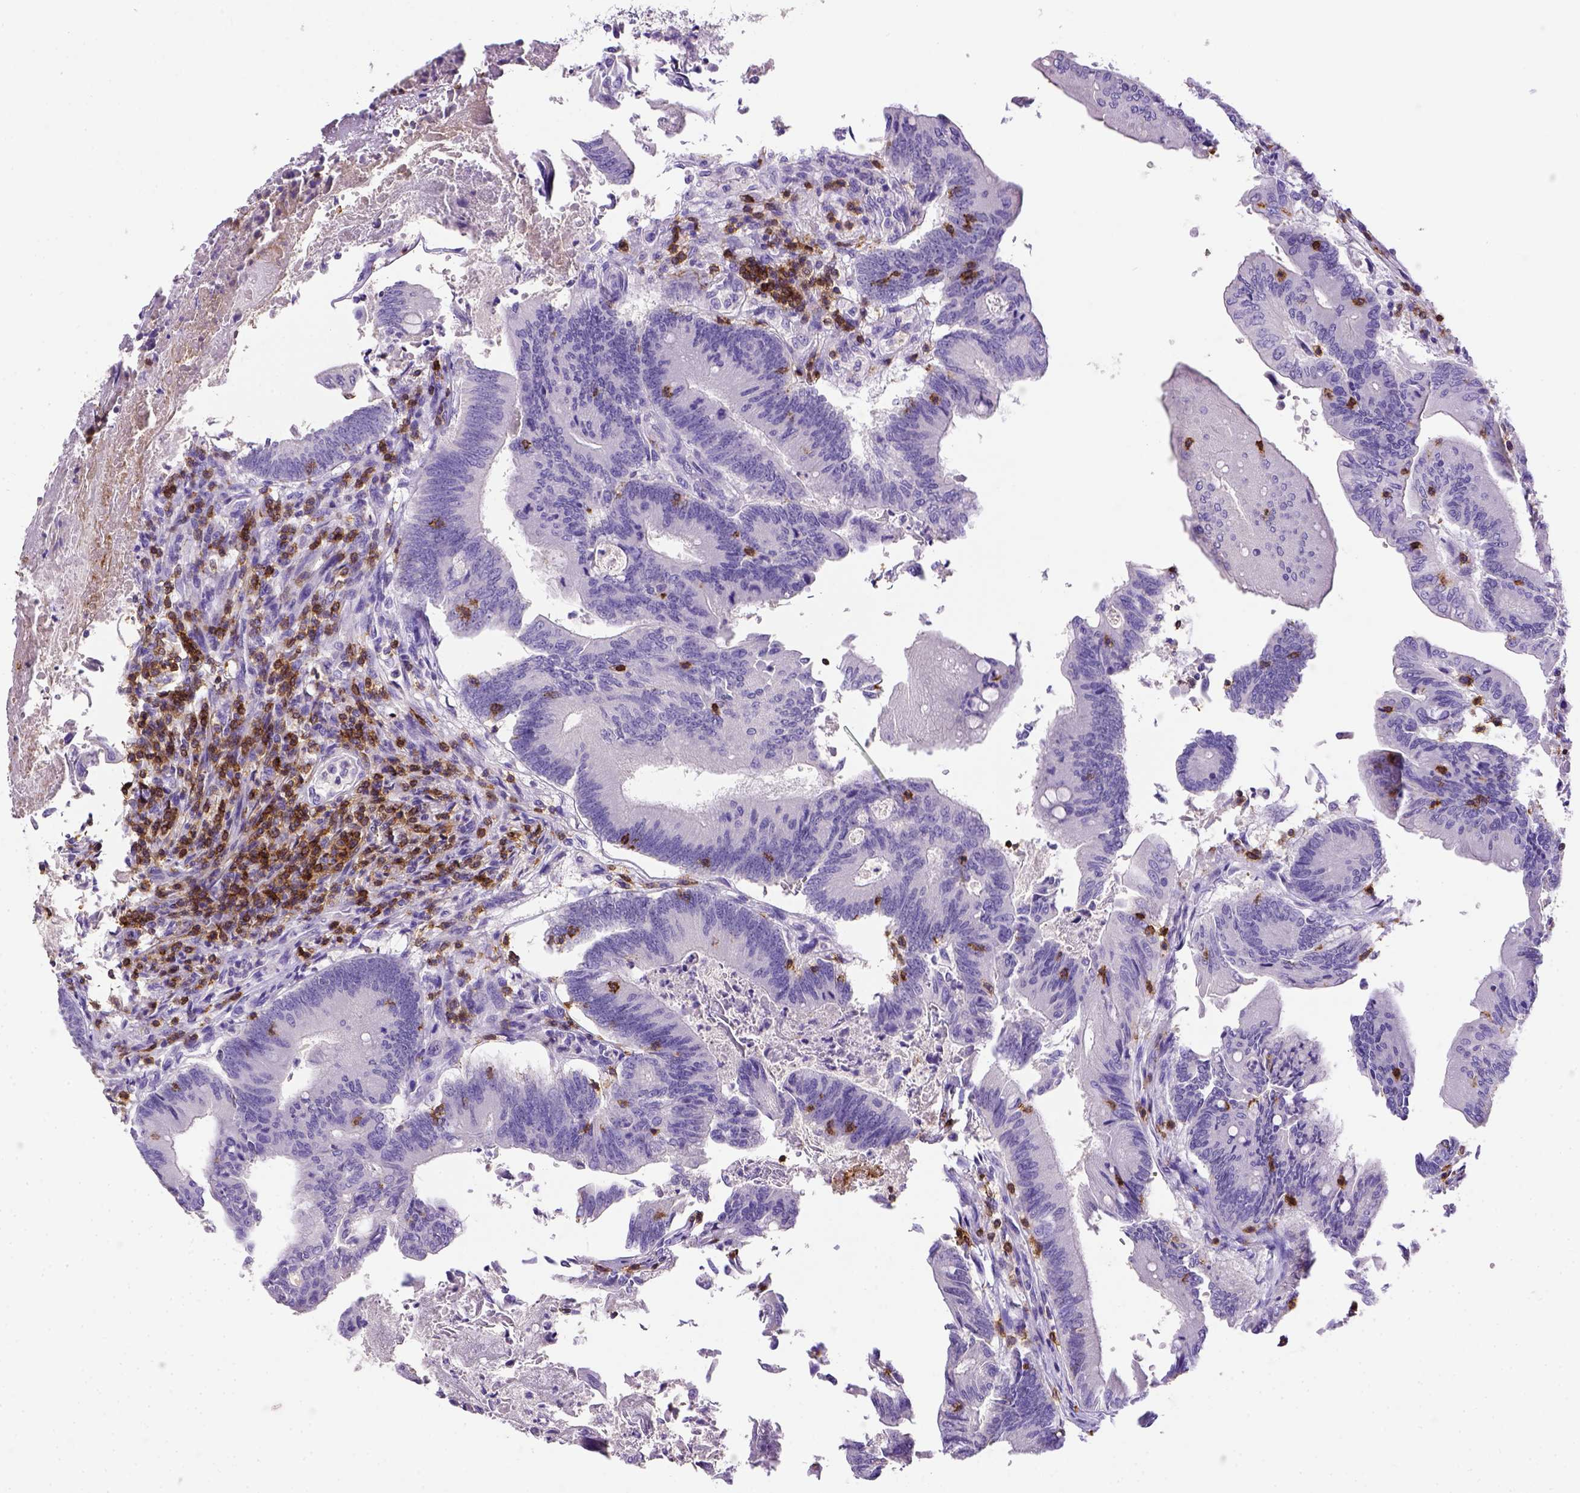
{"staining": {"intensity": "negative", "quantity": "none", "location": "none"}, "tissue": "colorectal cancer", "cell_type": "Tumor cells", "image_type": "cancer", "snomed": [{"axis": "morphology", "description": "Adenocarcinoma, NOS"}, {"axis": "topography", "description": "Colon"}], "caption": "Human colorectal adenocarcinoma stained for a protein using IHC displays no positivity in tumor cells.", "gene": "CD3E", "patient": {"sex": "female", "age": 70}}